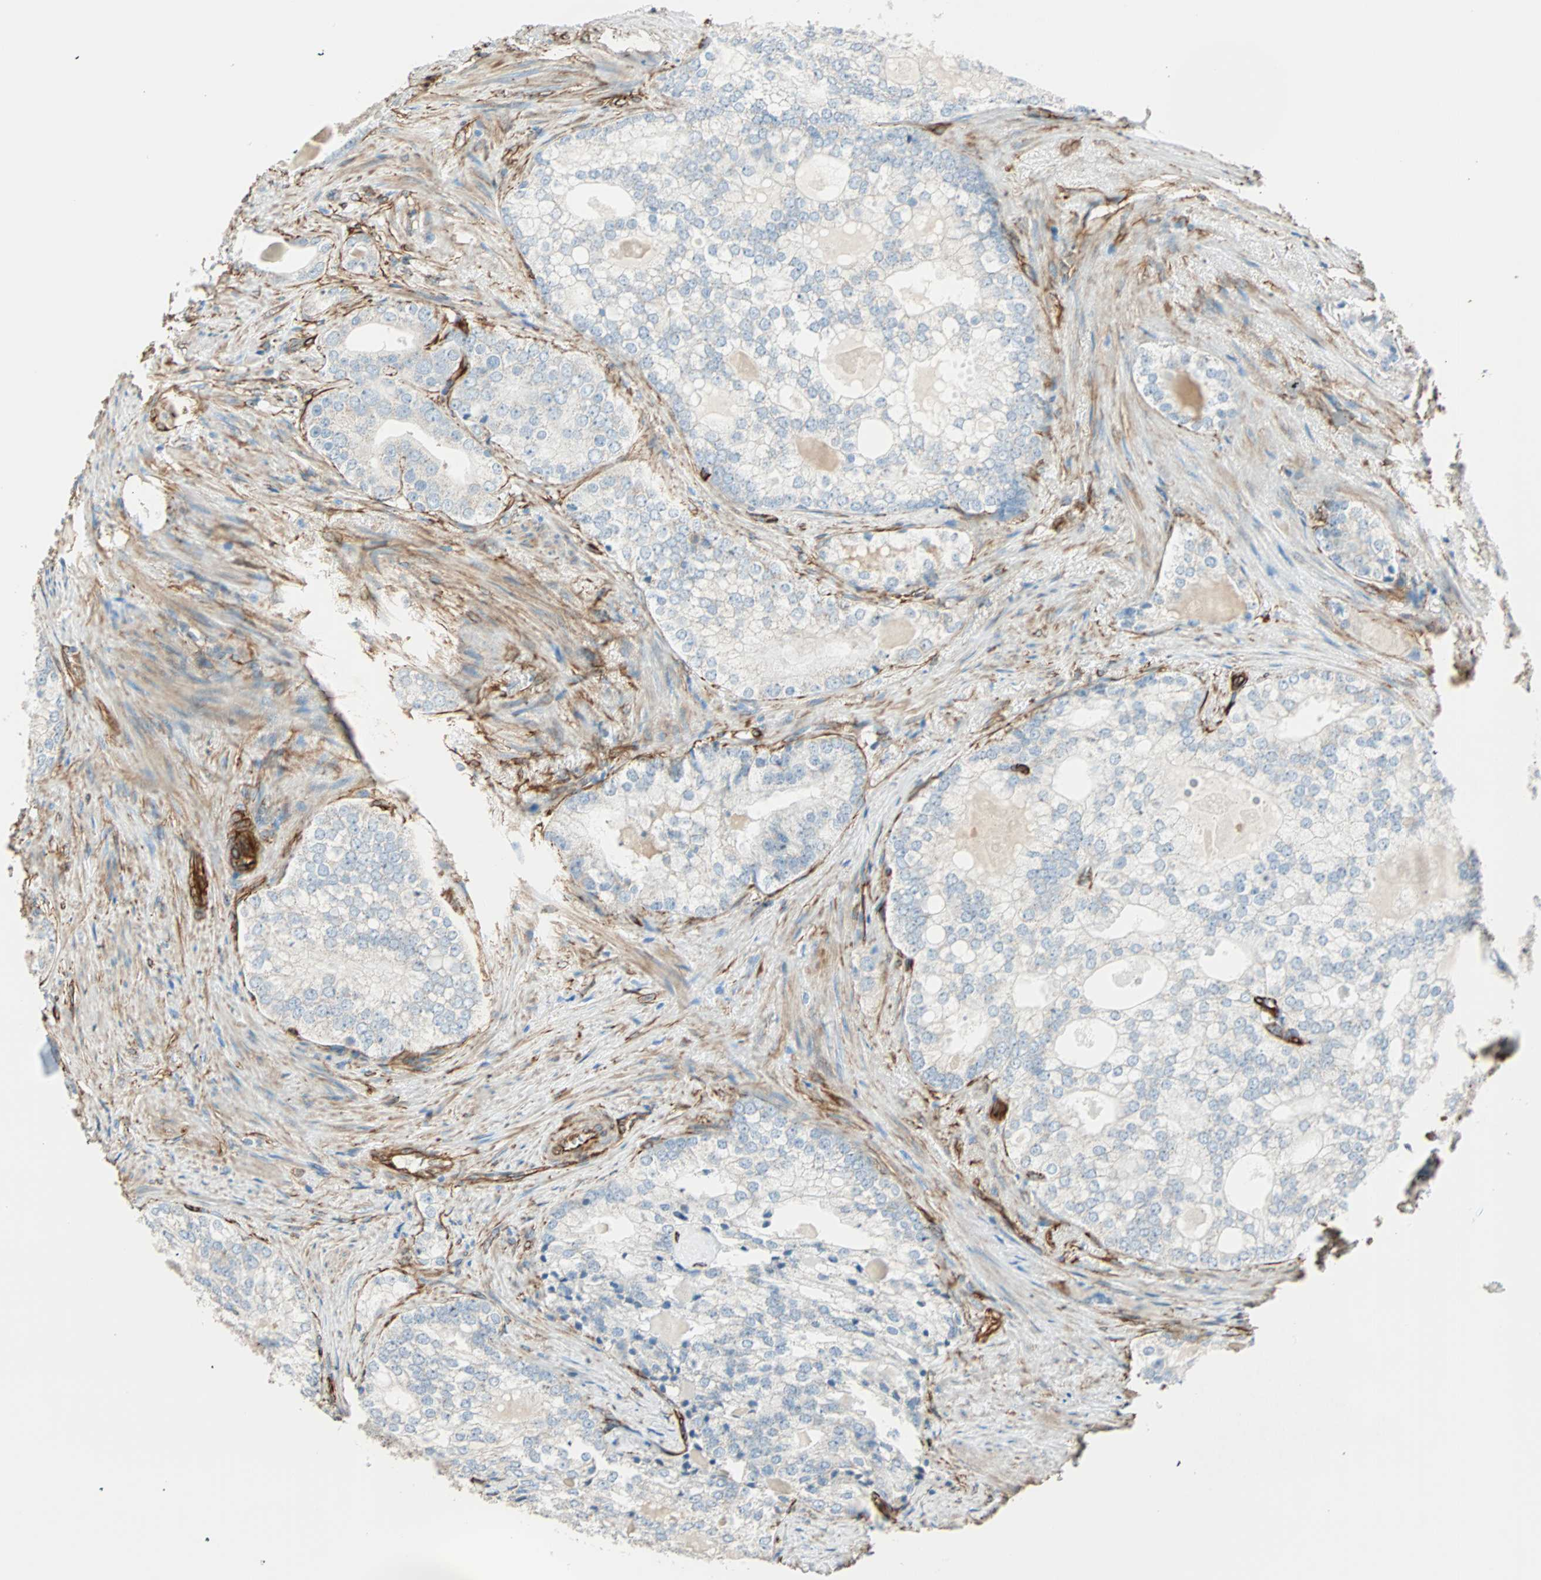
{"staining": {"intensity": "negative", "quantity": "none", "location": "none"}, "tissue": "prostate cancer", "cell_type": "Tumor cells", "image_type": "cancer", "snomed": [{"axis": "morphology", "description": "Adenocarcinoma, High grade"}, {"axis": "topography", "description": "Prostate"}], "caption": "Human prostate high-grade adenocarcinoma stained for a protein using IHC displays no expression in tumor cells.", "gene": "NES", "patient": {"sex": "male", "age": 66}}